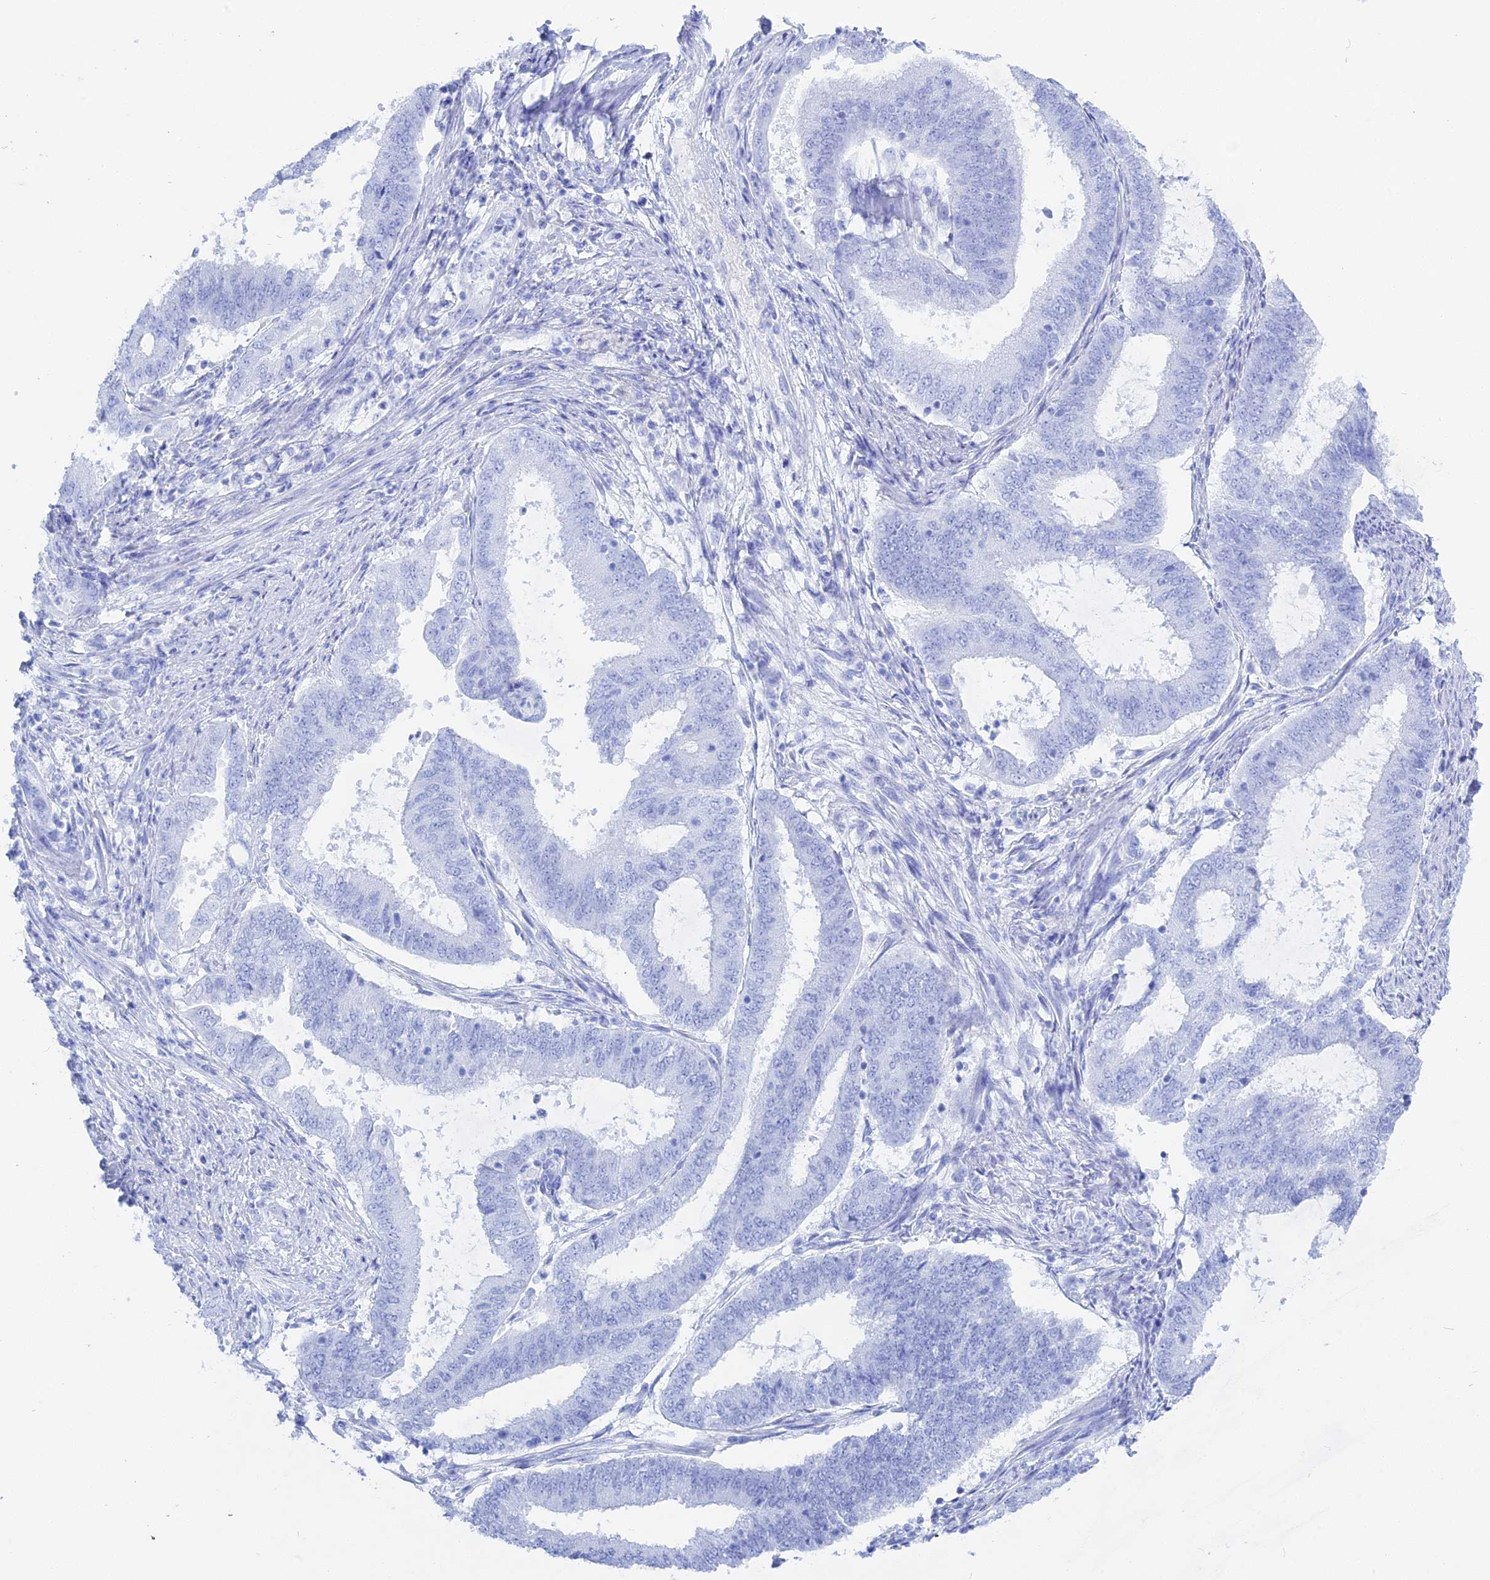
{"staining": {"intensity": "negative", "quantity": "none", "location": "none"}, "tissue": "endometrial cancer", "cell_type": "Tumor cells", "image_type": "cancer", "snomed": [{"axis": "morphology", "description": "Adenocarcinoma, NOS"}, {"axis": "topography", "description": "Endometrium"}], "caption": "Histopathology image shows no protein staining in tumor cells of endometrial cancer tissue.", "gene": "ADGRA1", "patient": {"sex": "female", "age": 51}}